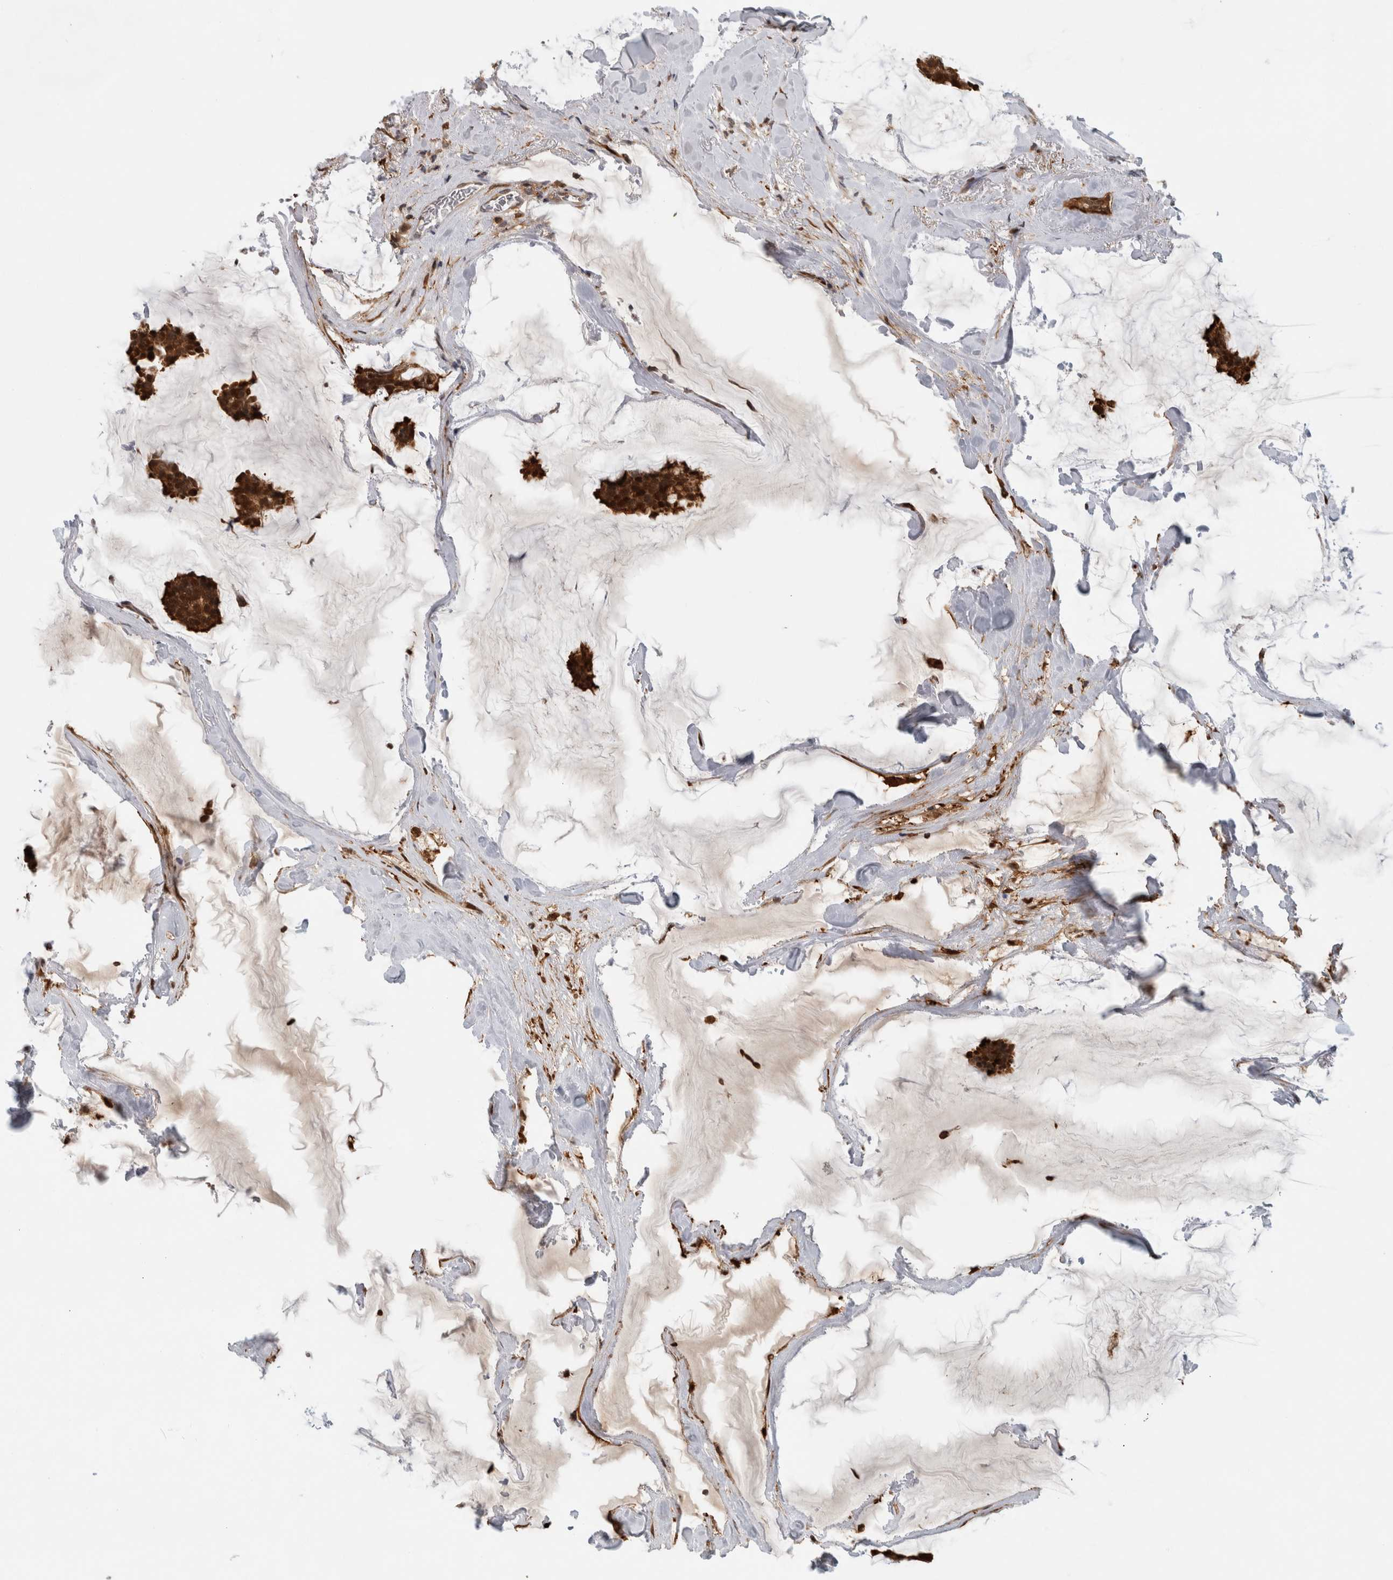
{"staining": {"intensity": "strong", "quantity": ">75%", "location": "cytoplasmic/membranous,nuclear"}, "tissue": "breast cancer", "cell_type": "Tumor cells", "image_type": "cancer", "snomed": [{"axis": "morphology", "description": "Duct carcinoma"}, {"axis": "topography", "description": "Breast"}], "caption": "Brown immunohistochemical staining in human breast cancer demonstrates strong cytoplasmic/membranous and nuclear expression in about >75% of tumor cells.", "gene": "ASTN2", "patient": {"sex": "female", "age": 93}}